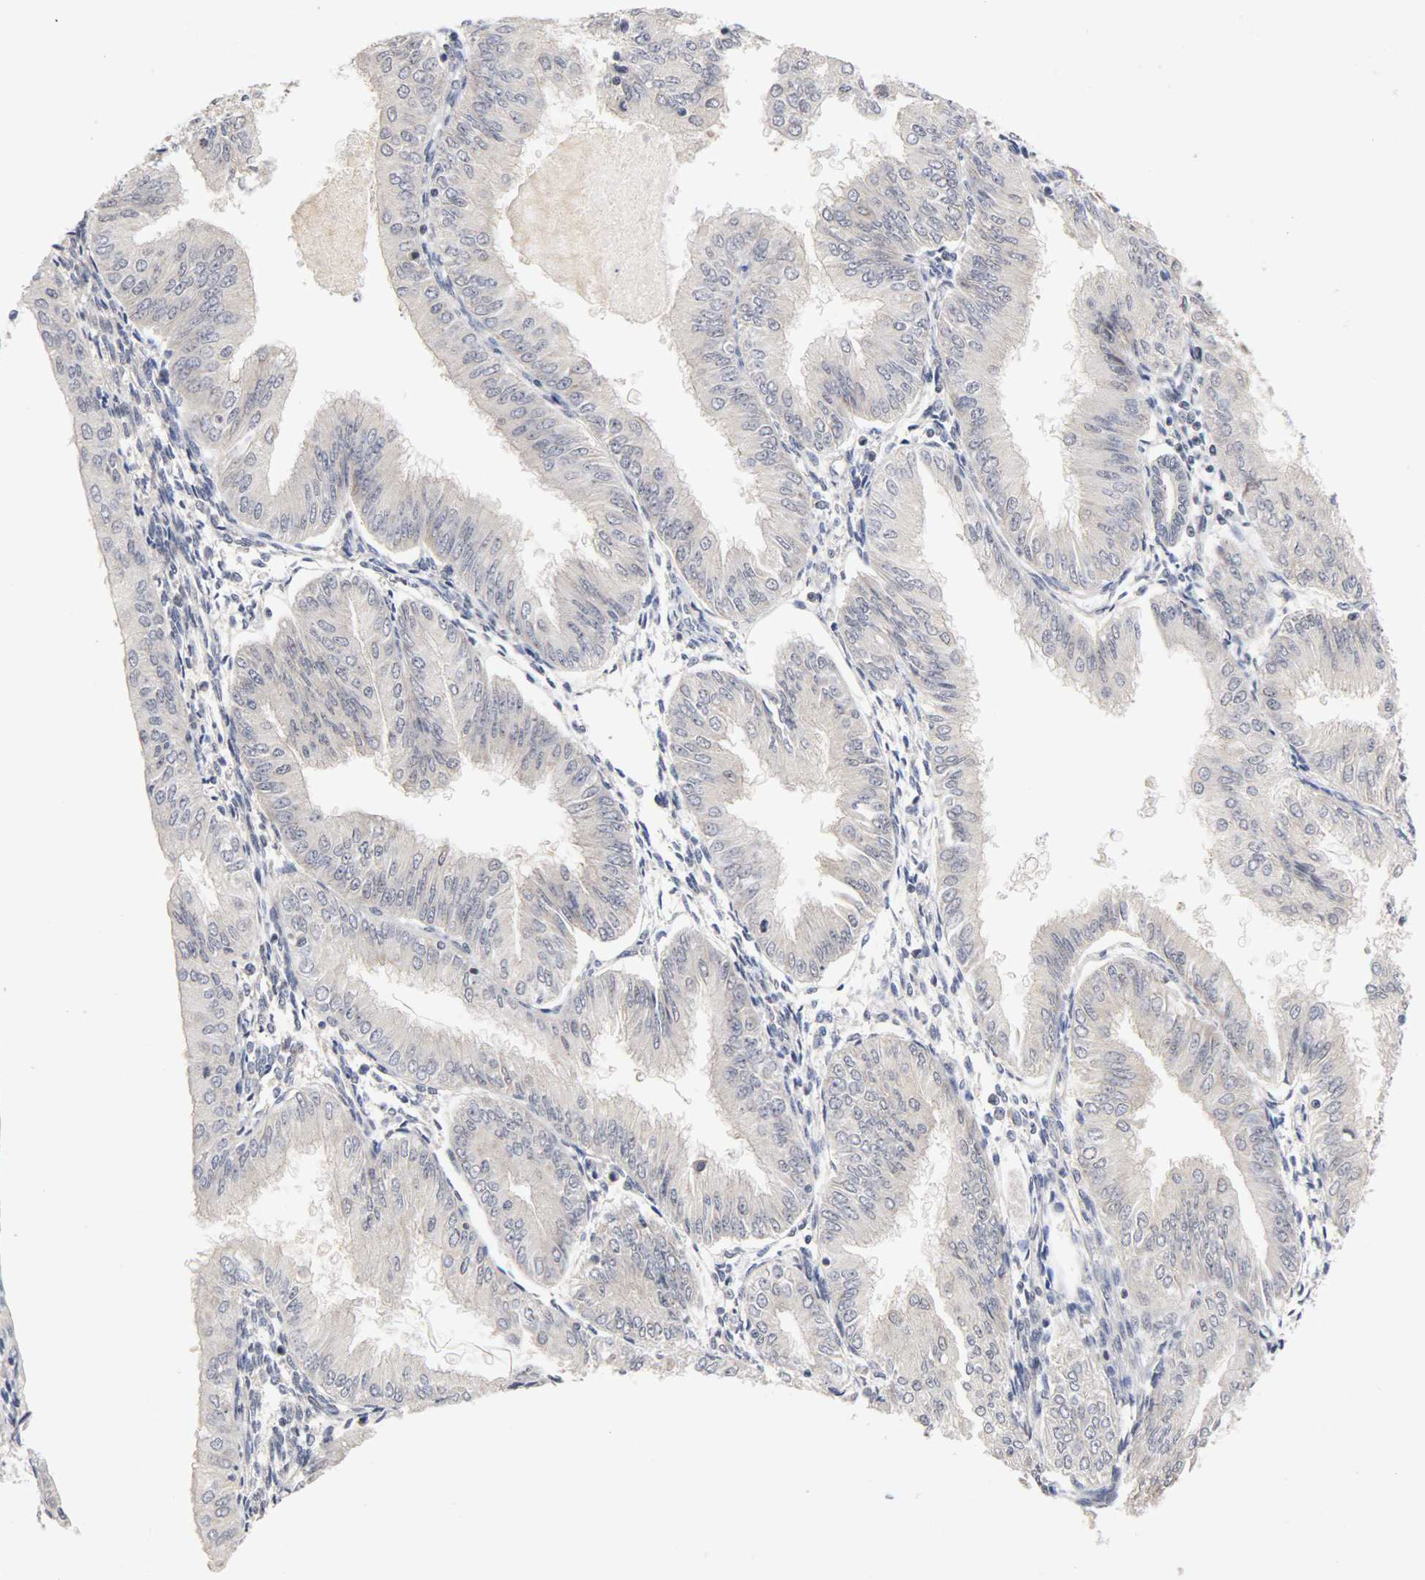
{"staining": {"intensity": "negative", "quantity": "none", "location": "none"}, "tissue": "endometrial cancer", "cell_type": "Tumor cells", "image_type": "cancer", "snomed": [{"axis": "morphology", "description": "Adenocarcinoma, NOS"}, {"axis": "topography", "description": "Endometrium"}], "caption": "An image of human endometrial adenocarcinoma is negative for staining in tumor cells.", "gene": "UBE2M", "patient": {"sex": "female", "age": 53}}